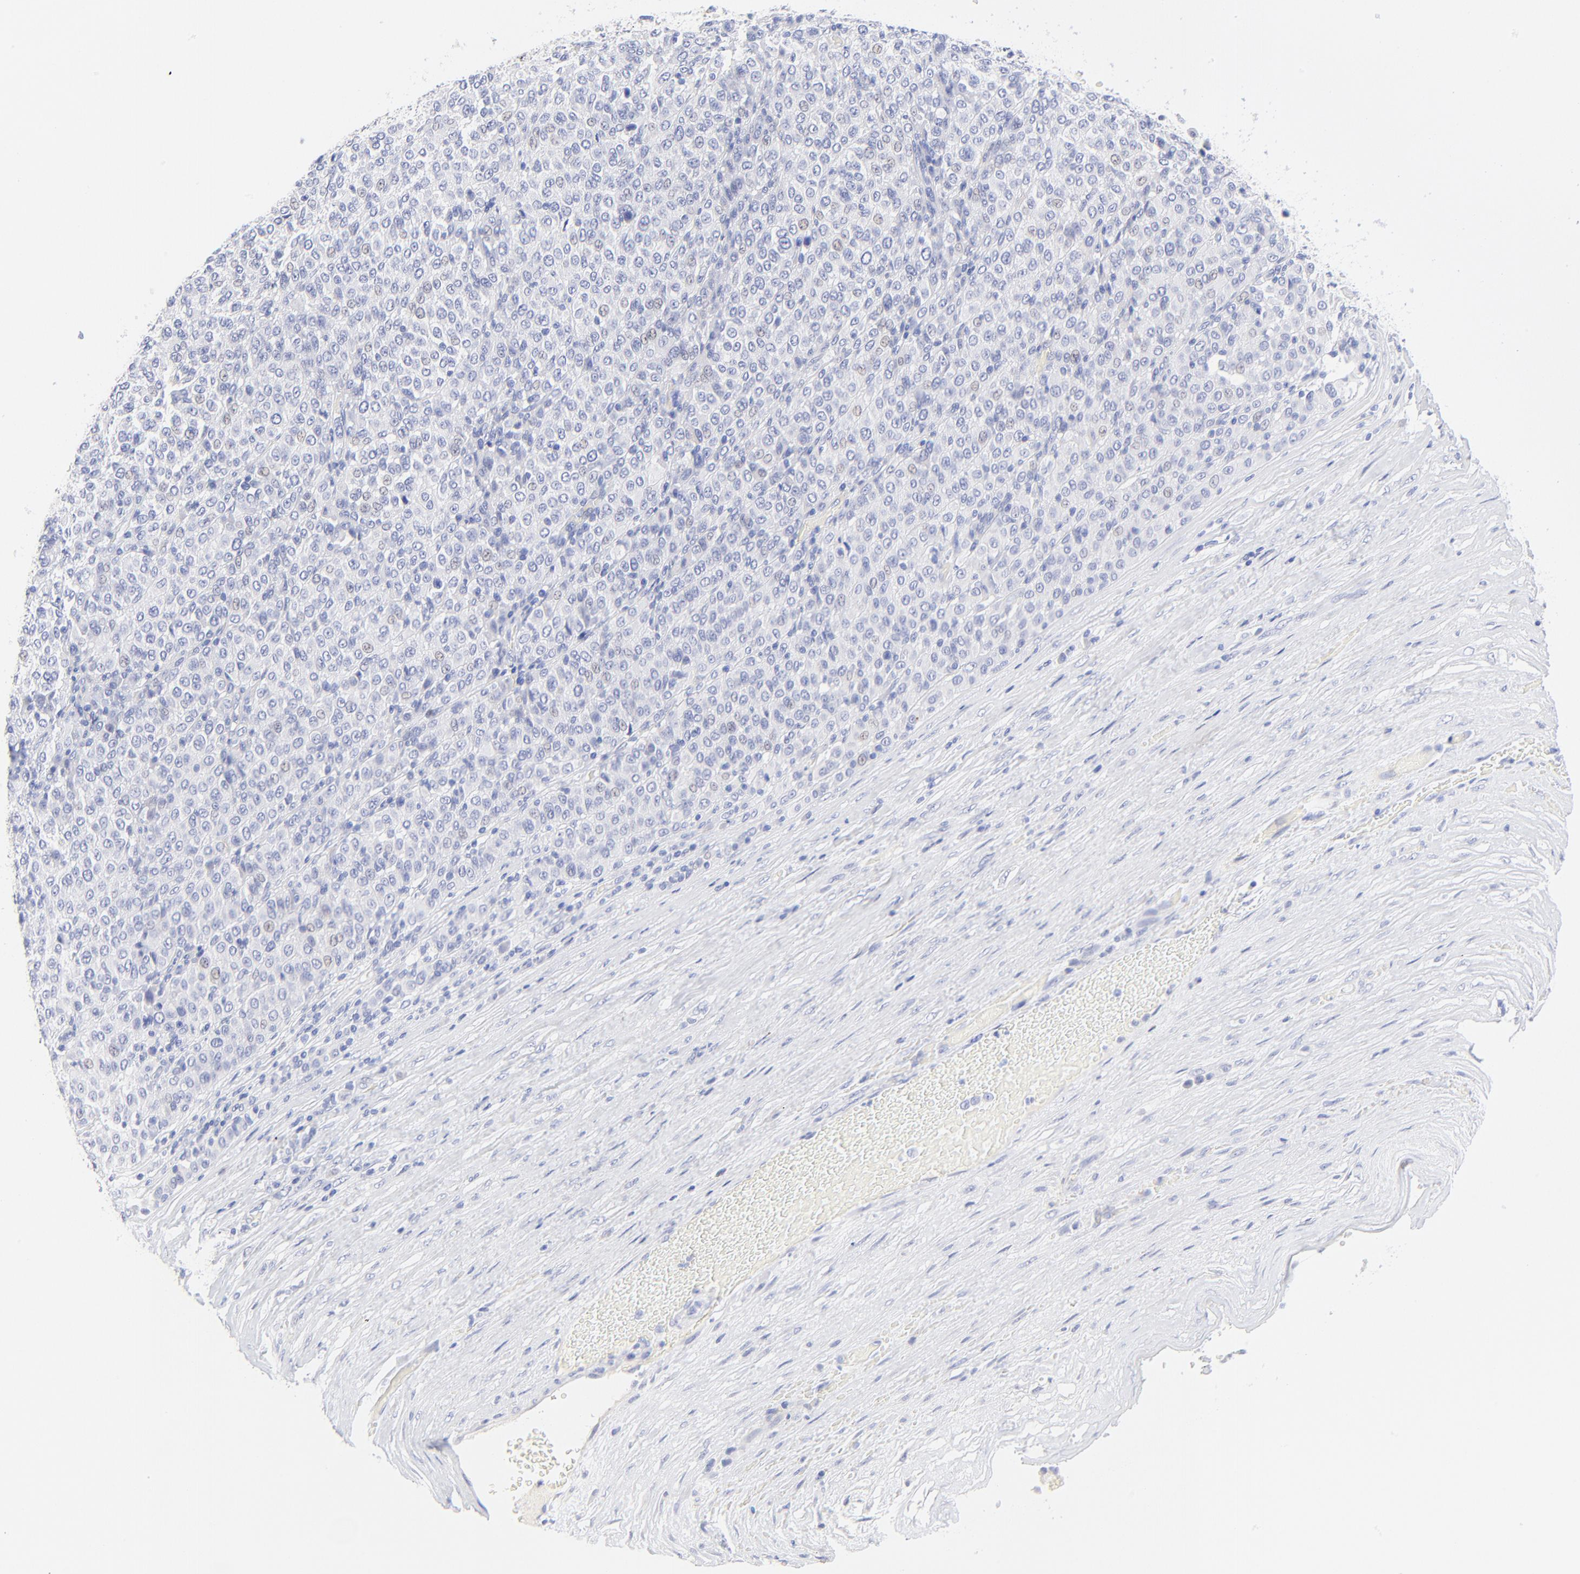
{"staining": {"intensity": "negative", "quantity": "none", "location": "none"}, "tissue": "melanoma", "cell_type": "Tumor cells", "image_type": "cancer", "snomed": [{"axis": "morphology", "description": "Malignant melanoma, Metastatic site"}, {"axis": "topography", "description": "Pancreas"}], "caption": "Human melanoma stained for a protein using immunohistochemistry (IHC) demonstrates no expression in tumor cells.", "gene": "SULT4A1", "patient": {"sex": "female", "age": 30}}